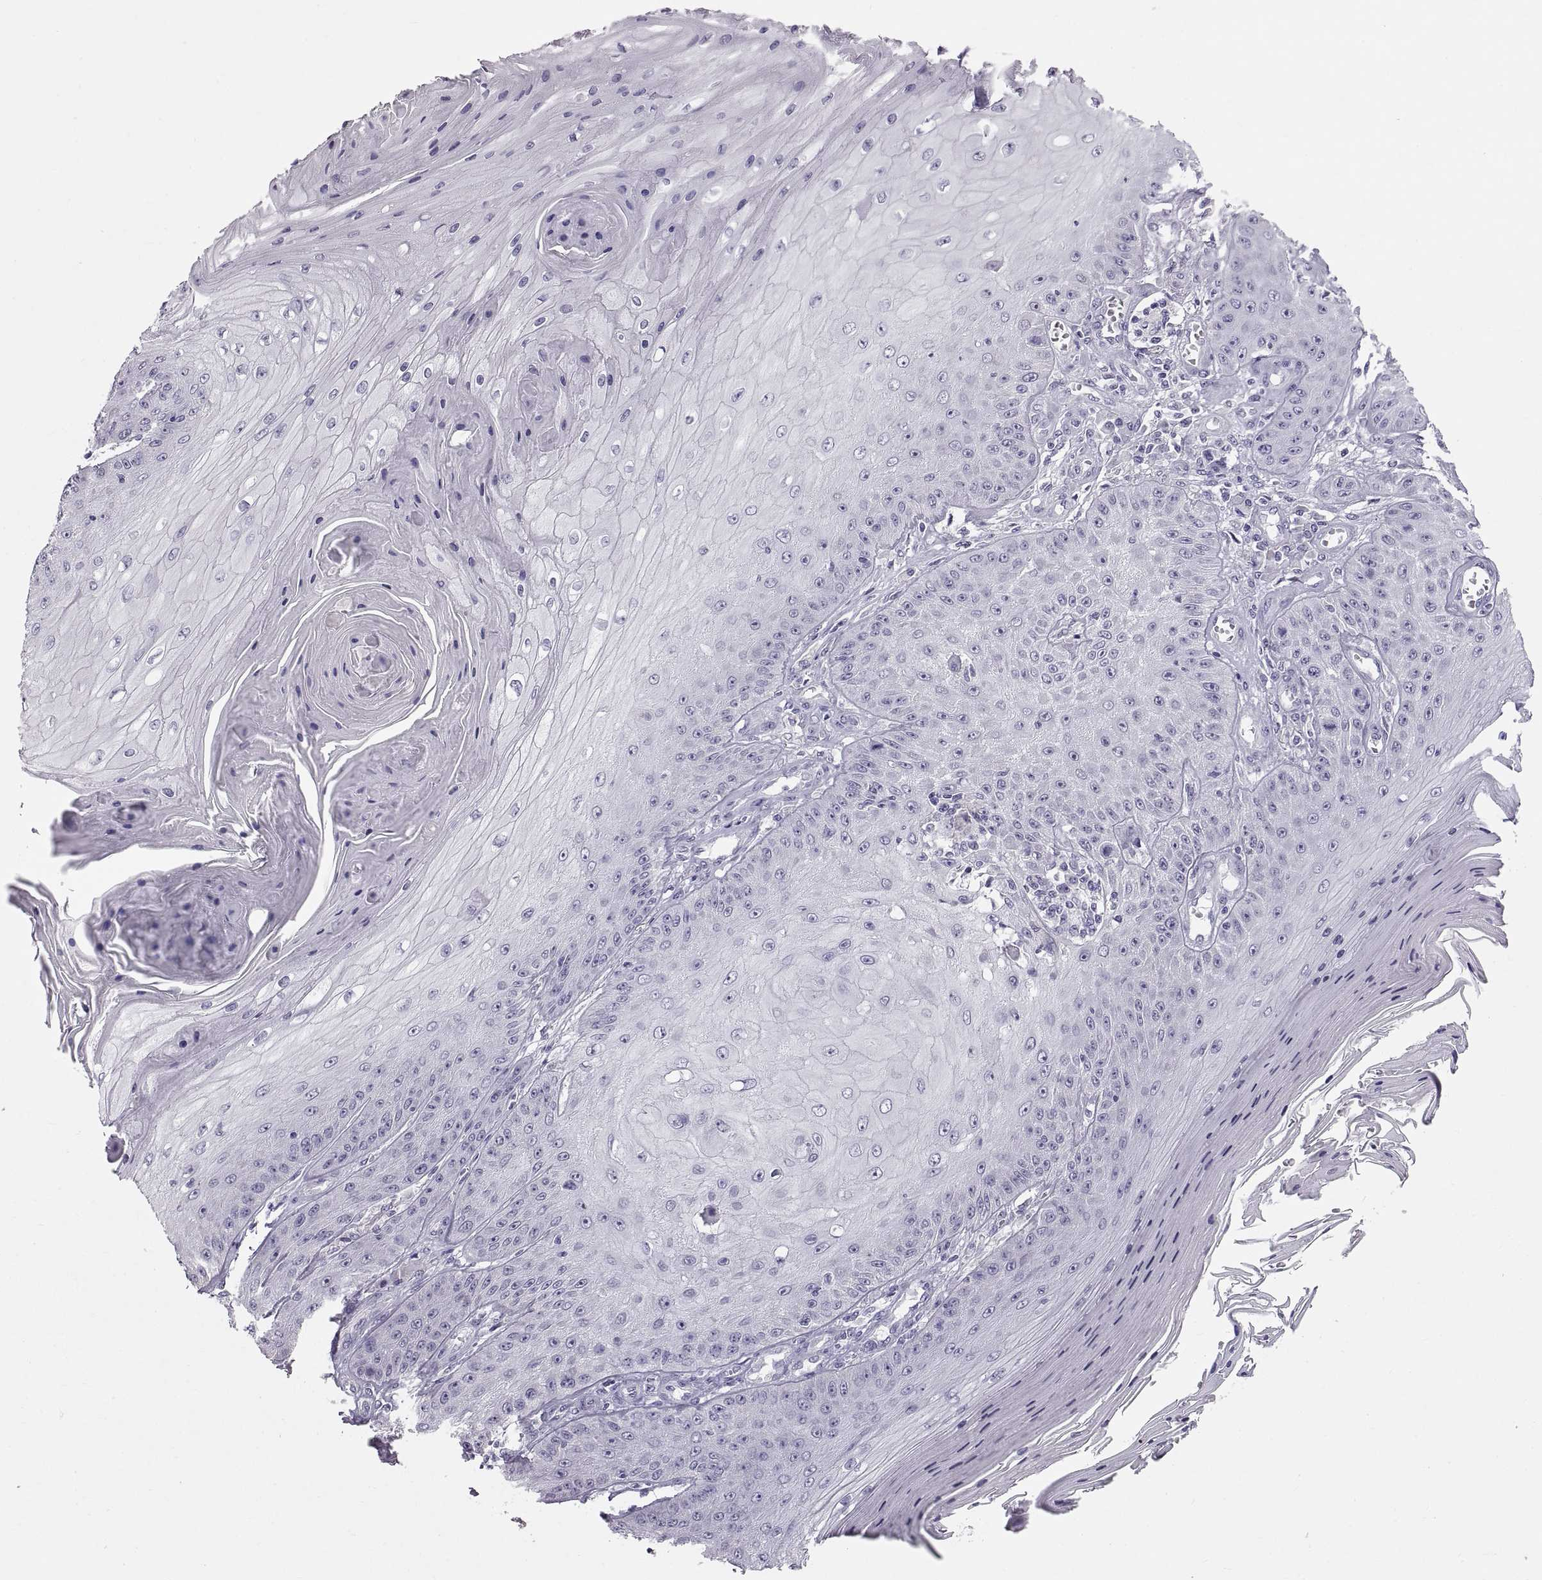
{"staining": {"intensity": "negative", "quantity": "none", "location": "none"}, "tissue": "skin cancer", "cell_type": "Tumor cells", "image_type": "cancer", "snomed": [{"axis": "morphology", "description": "Squamous cell carcinoma, NOS"}, {"axis": "topography", "description": "Skin"}], "caption": "There is no significant staining in tumor cells of skin cancer.", "gene": "WBP2NL", "patient": {"sex": "male", "age": 70}}